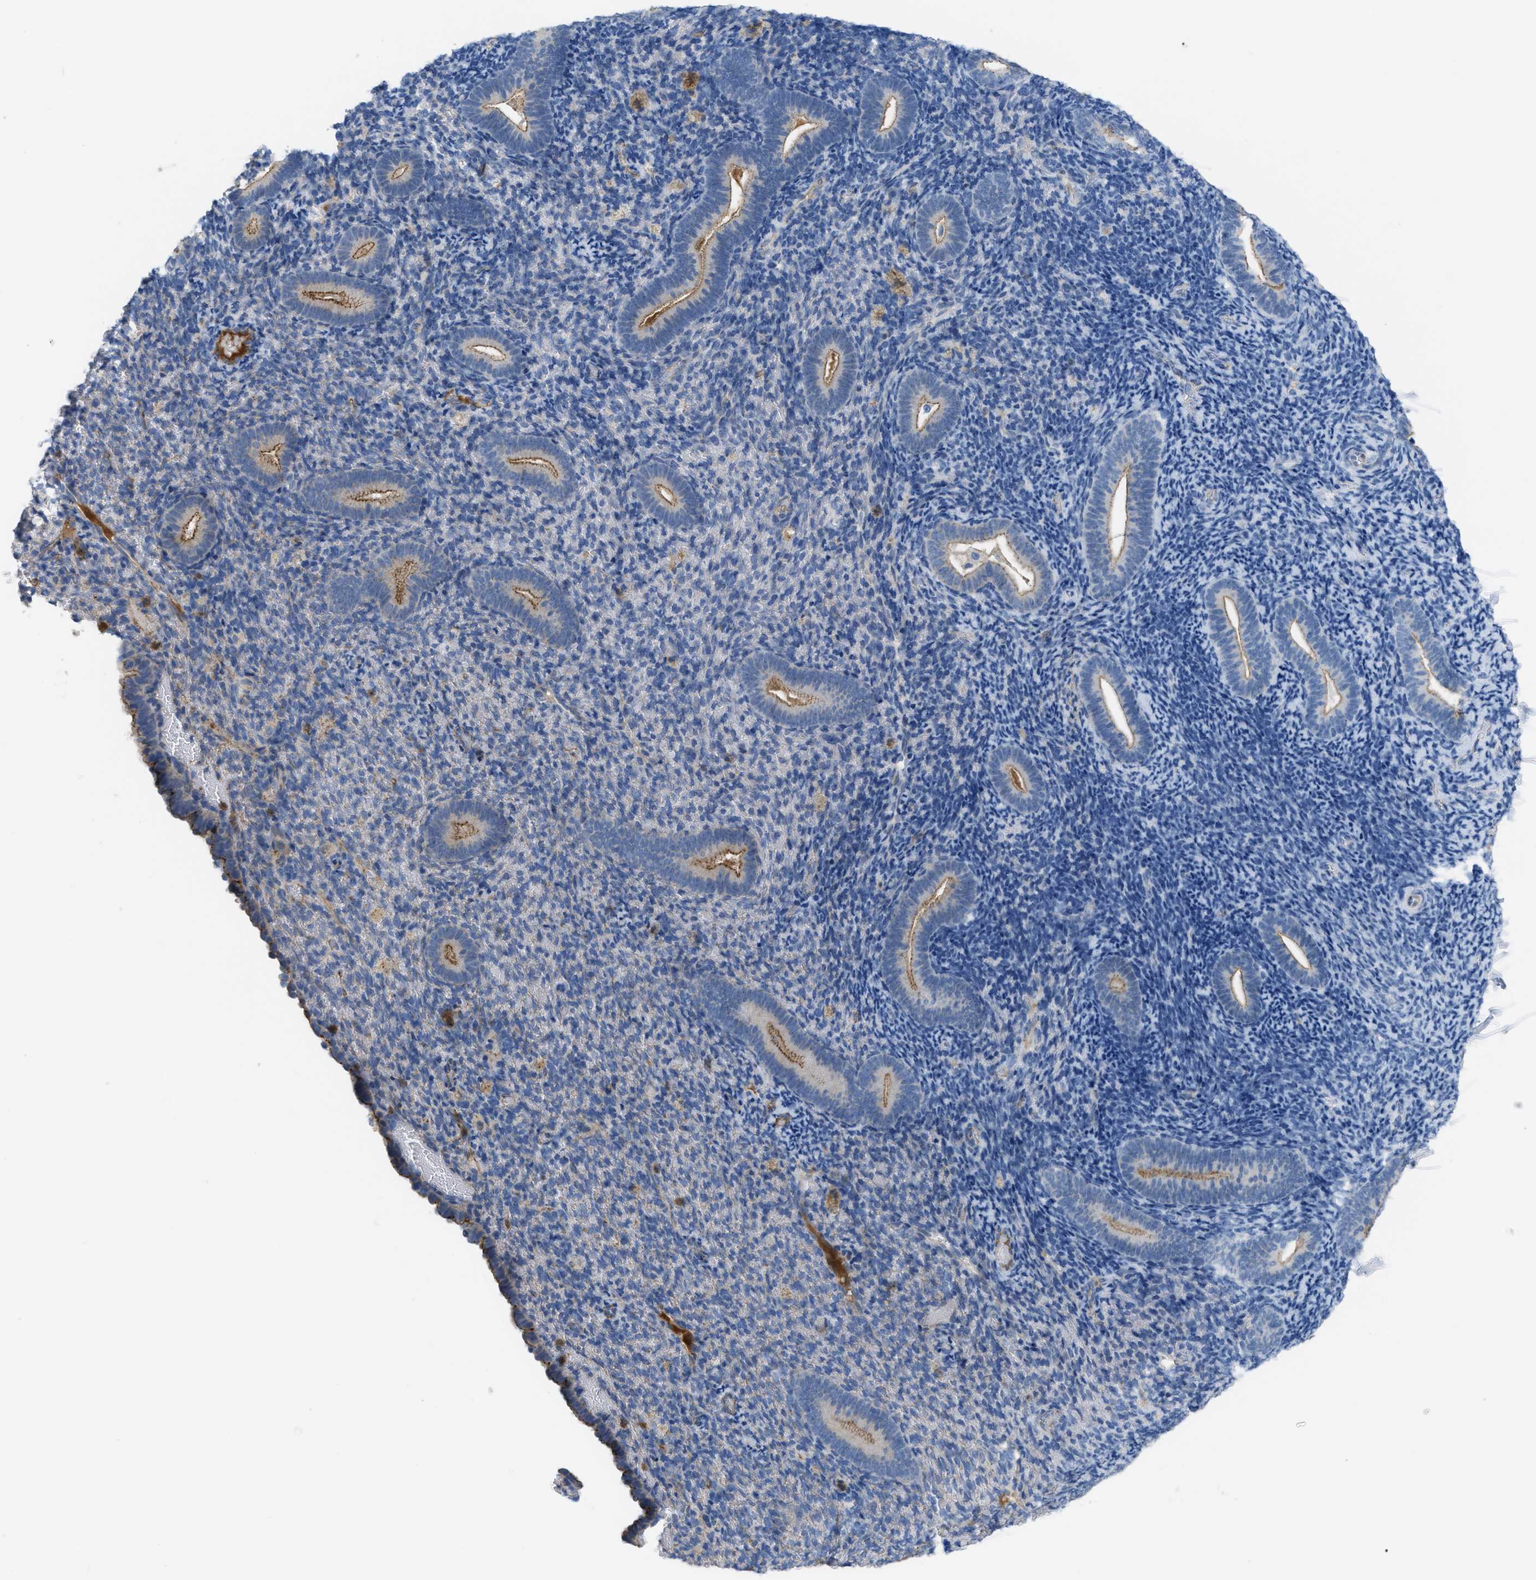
{"staining": {"intensity": "negative", "quantity": "none", "location": "none"}, "tissue": "endometrium", "cell_type": "Cells in endometrial stroma", "image_type": "normal", "snomed": [{"axis": "morphology", "description": "Normal tissue, NOS"}, {"axis": "topography", "description": "Endometrium"}], "caption": "This is an immunohistochemistry photomicrograph of normal human endometrium. There is no positivity in cells in endometrial stroma.", "gene": "CRB3", "patient": {"sex": "female", "age": 51}}